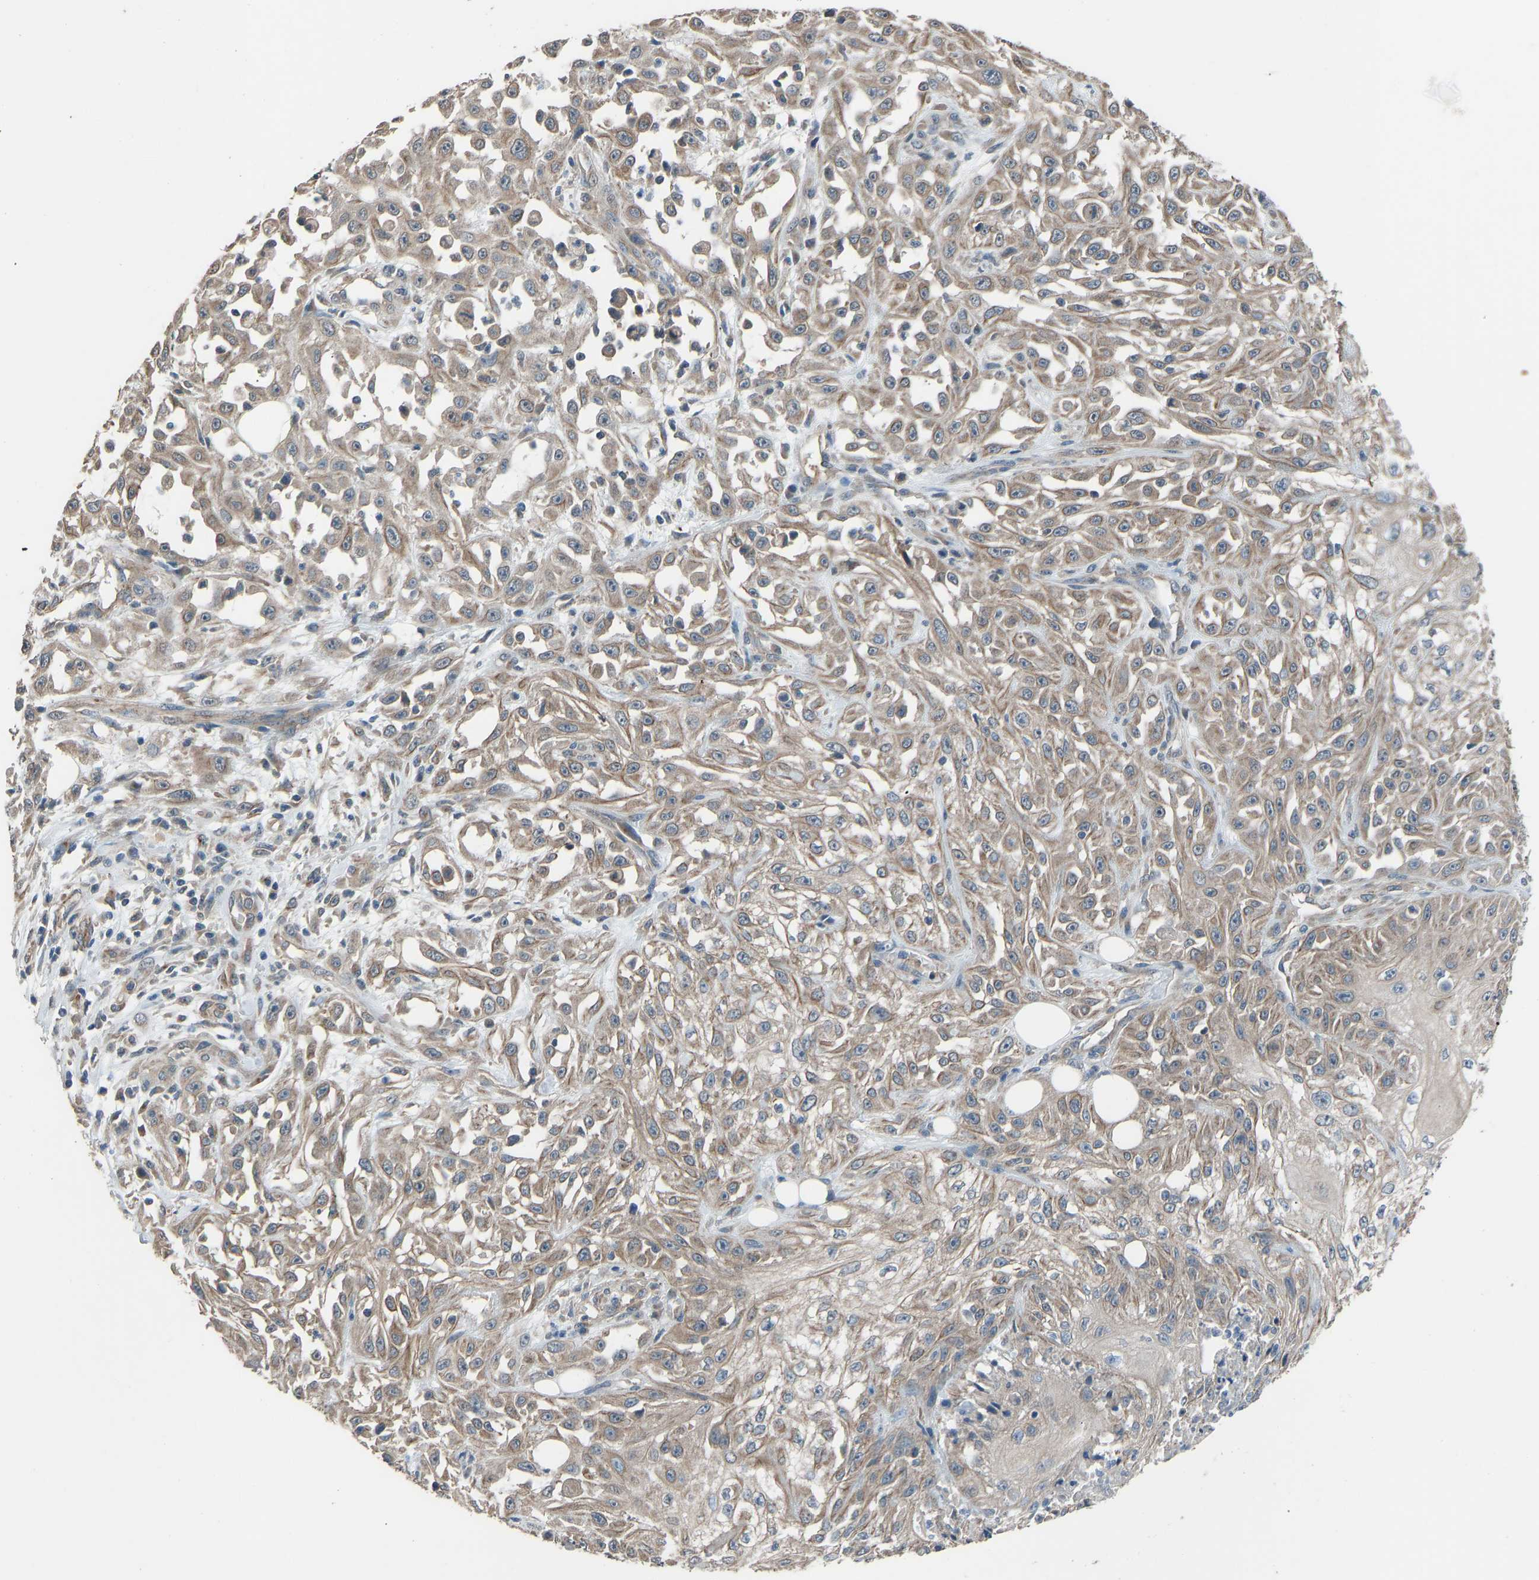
{"staining": {"intensity": "moderate", "quantity": ">75%", "location": "cytoplasmic/membranous"}, "tissue": "skin cancer", "cell_type": "Tumor cells", "image_type": "cancer", "snomed": [{"axis": "morphology", "description": "Squamous cell carcinoma, NOS"}, {"axis": "morphology", "description": "Squamous cell carcinoma, metastatic, NOS"}, {"axis": "topography", "description": "Skin"}, {"axis": "topography", "description": "Lymph node"}], "caption": "Immunohistochemistry (DAB) staining of skin cancer demonstrates moderate cytoplasmic/membranous protein expression in about >75% of tumor cells.", "gene": "SLC43A1", "patient": {"sex": "male", "age": 75}}